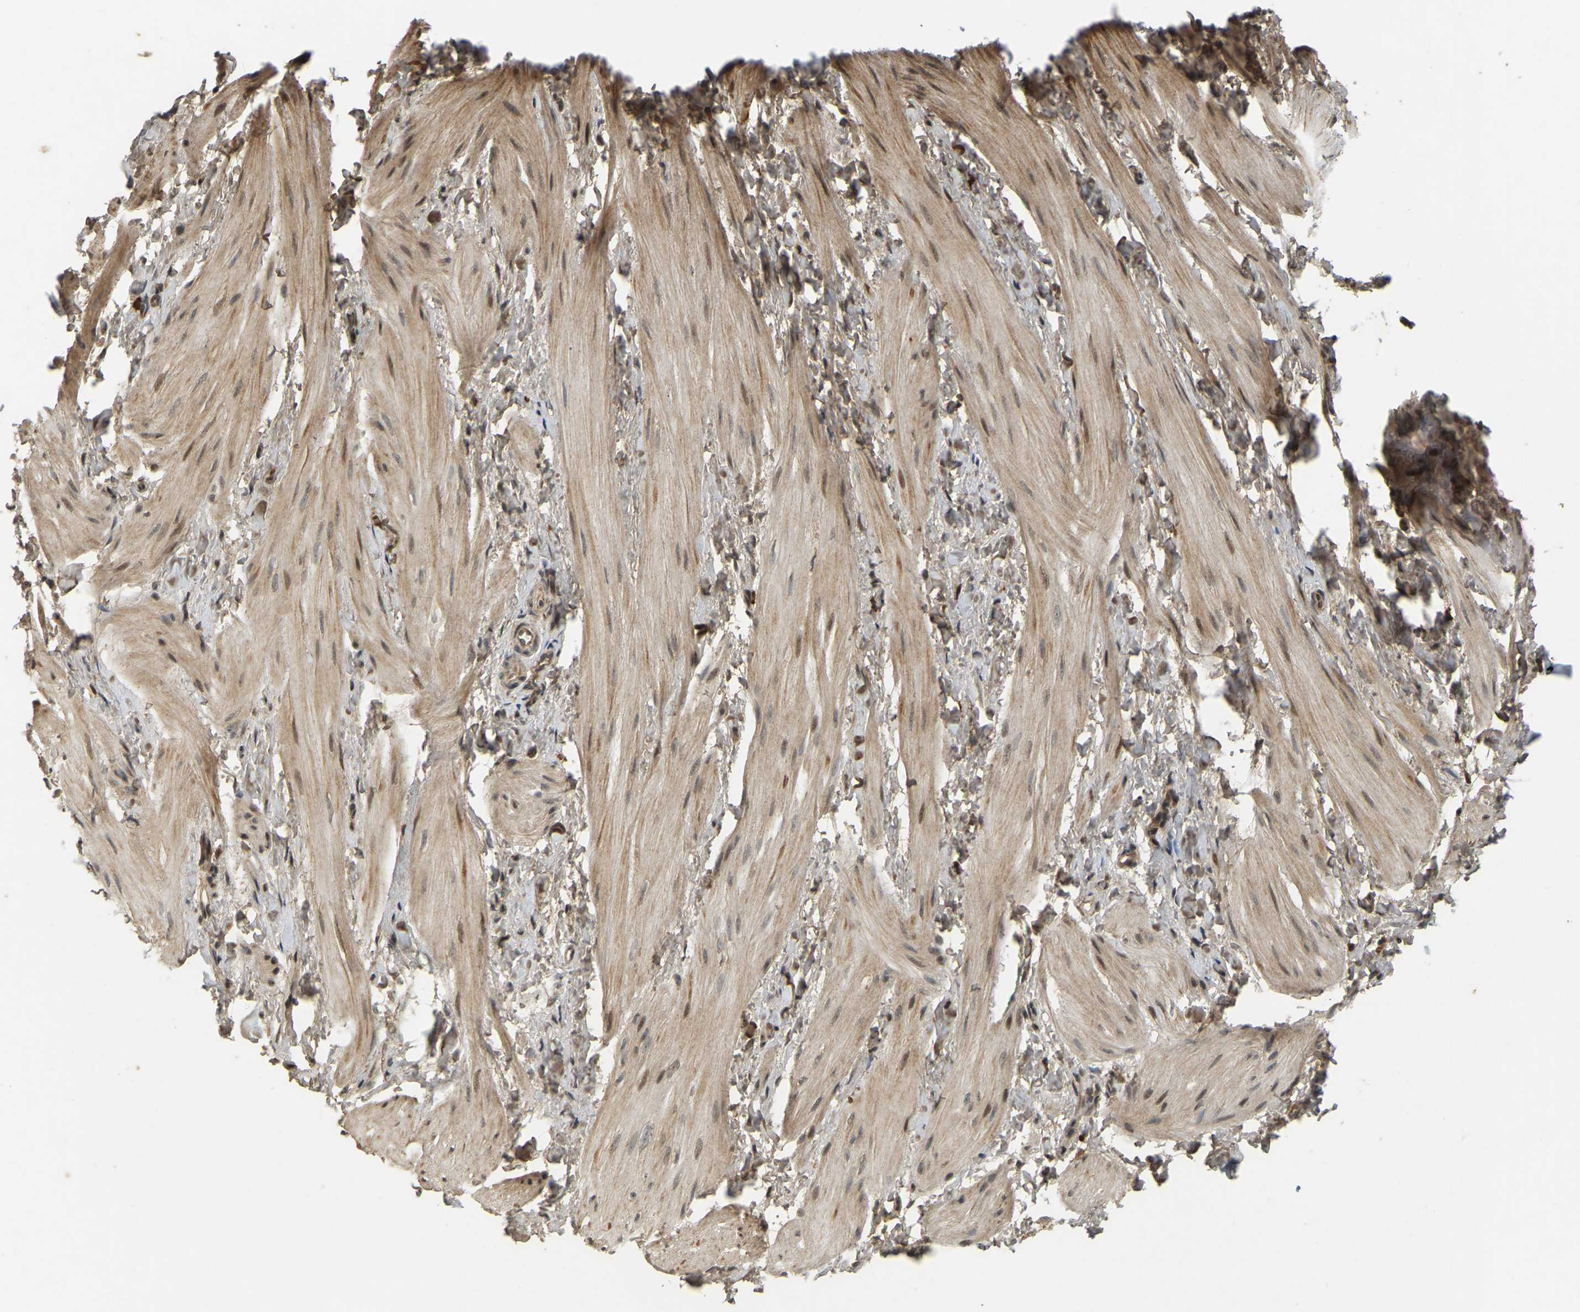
{"staining": {"intensity": "weak", "quantity": ">75%", "location": "cytoplasmic/membranous,nuclear"}, "tissue": "smooth muscle", "cell_type": "Smooth muscle cells", "image_type": "normal", "snomed": [{"axis": "morphology", "description": "Normal tissue, NOS"}, {"axis": "topography", "description": "Smooth muscle"}], "caption": "Benign smooth muscle demonstrates weak cytoplasmic/membranous,nuclear staining in about >75% of smooth muscle cells, visualized by immunohistochemistry. (IHC, brightfield microscopy, high magnification).", "gene": "BRF2", "patient": {"sex": "male", "age": 16}}